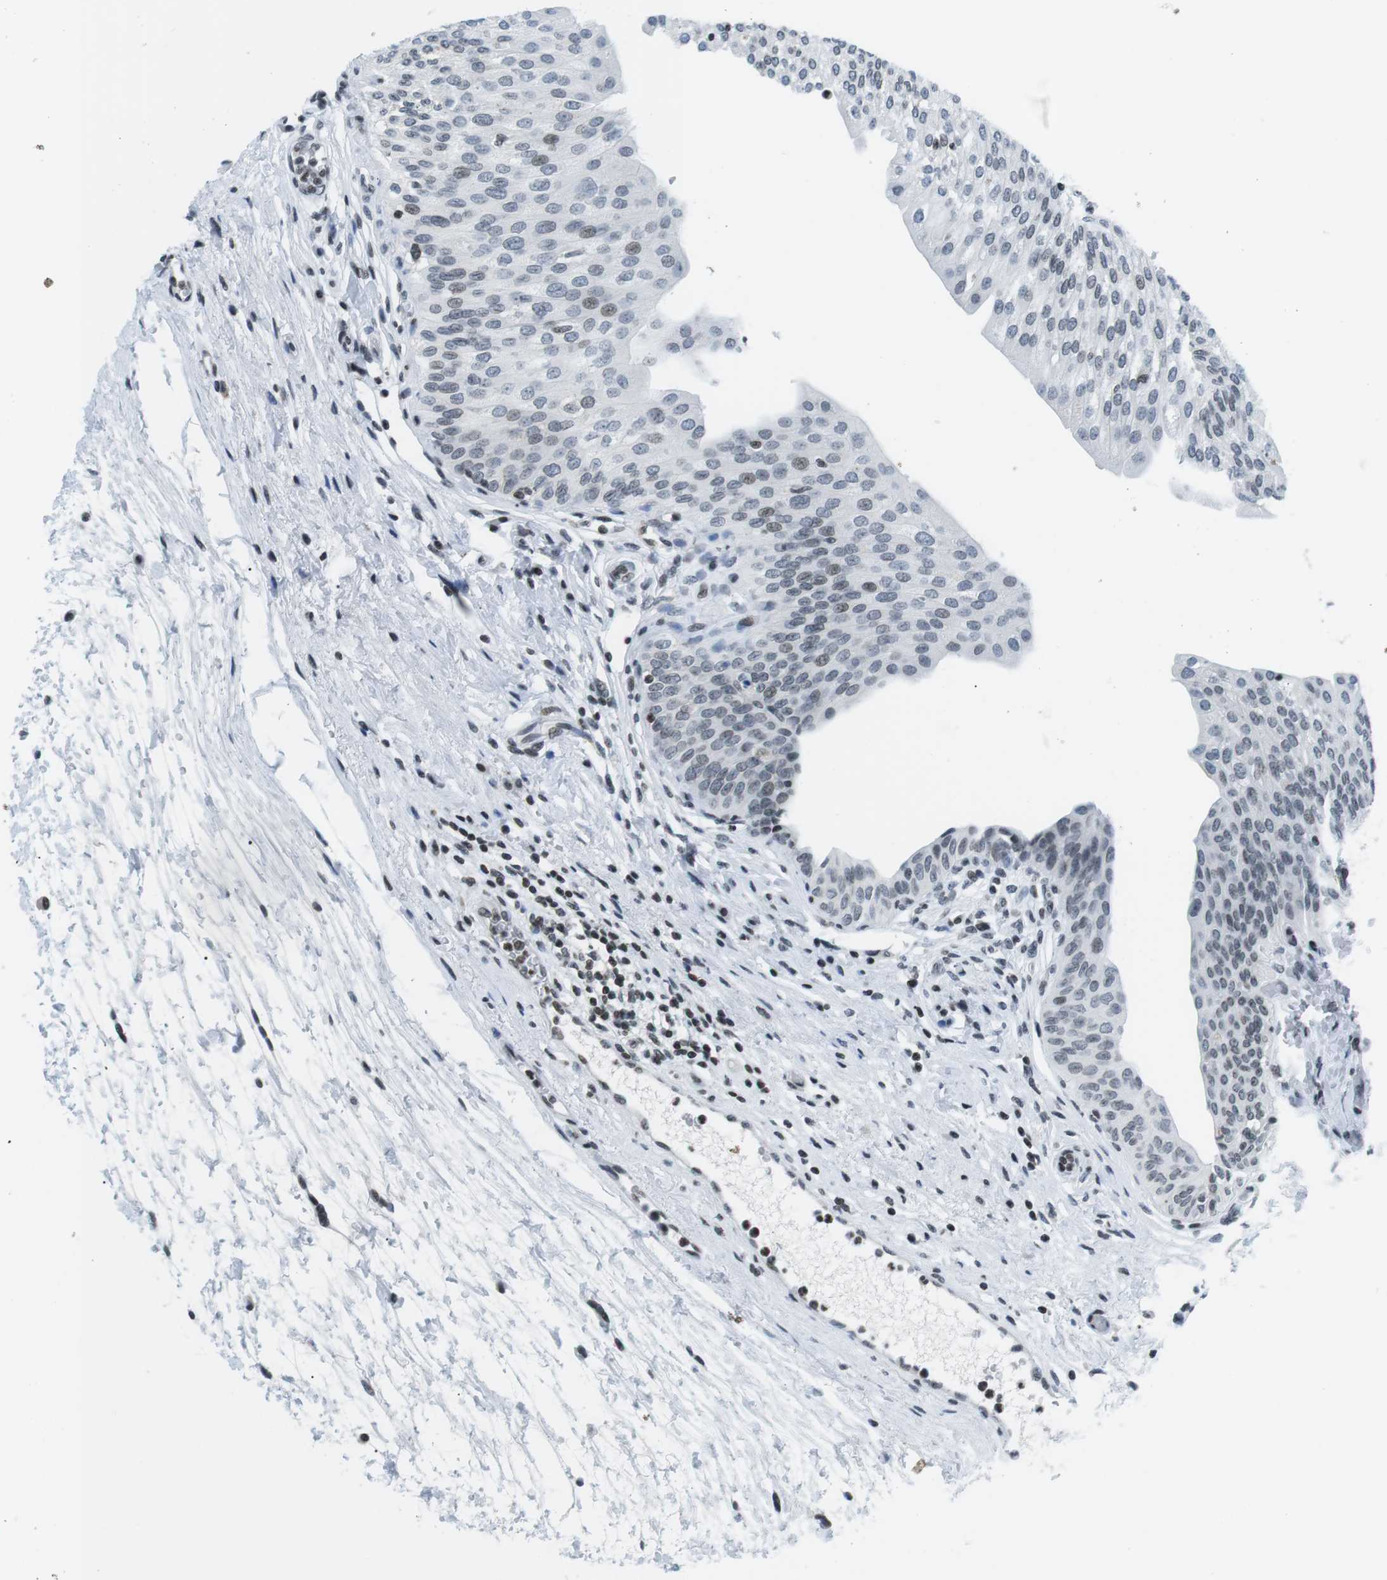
{"staining": {"intensity": "weak", "quantity": "<25%", "location": "nuclear"}, "tissue": "urinary bladder", "cell_type": "Urothelial cells", "image_type": "normal", "snomed": [{"axis": "morphology", "description": "Normal tissue, NOS"}, {"axis": "topography", "description": "Urinary bladder"}], "caption": "DAB immunohistochemical staining of benign human urinary bladder demonstrates no significant positivity in urothelial cells.", "gene": "E2F2", "patient": {"sex": "male", "age": 46}}